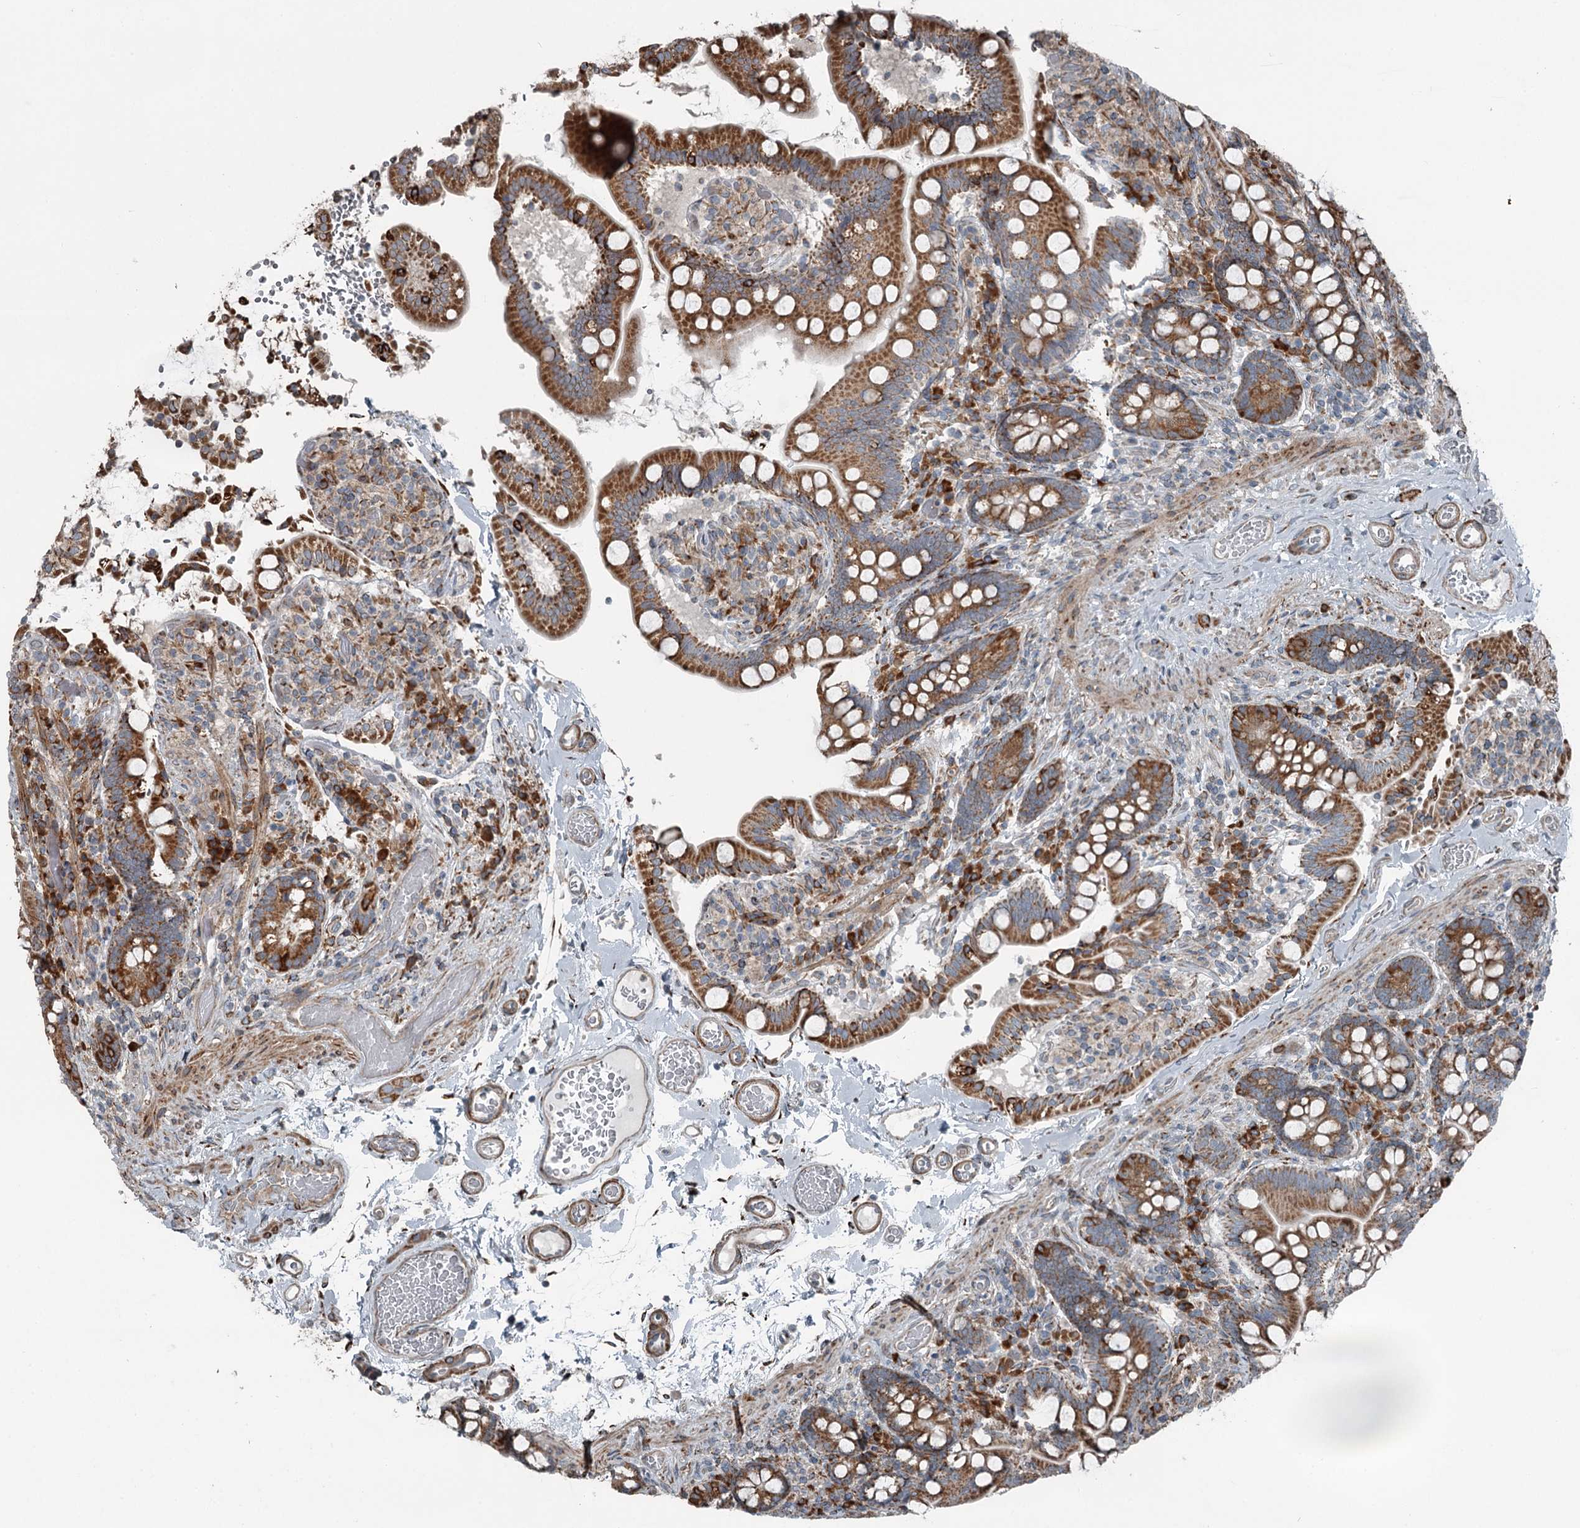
{"staining": {"intensity": "strong", "quantity": ">75%", "location": "cytoplasmic/membranous"}, "tissue": "small intestine", "cell_type": "Glandular cells", "image_type": "normal", "snomed": [{"axis": "morphology", "description": "Normal tissue, NOS"}, {"axis": "topography", "description": "Small intestine"}], "caption": "Immunohistochemical staining of benign small intestine demonstrates strong cytoplasmic/membranous protein positivity in approximately >75% of glandular cells. (Brightfield microscopy of DAB IHC at high magnification).", "gene": "RASSF8", "patient": {"sex": "female", "age": 64}}